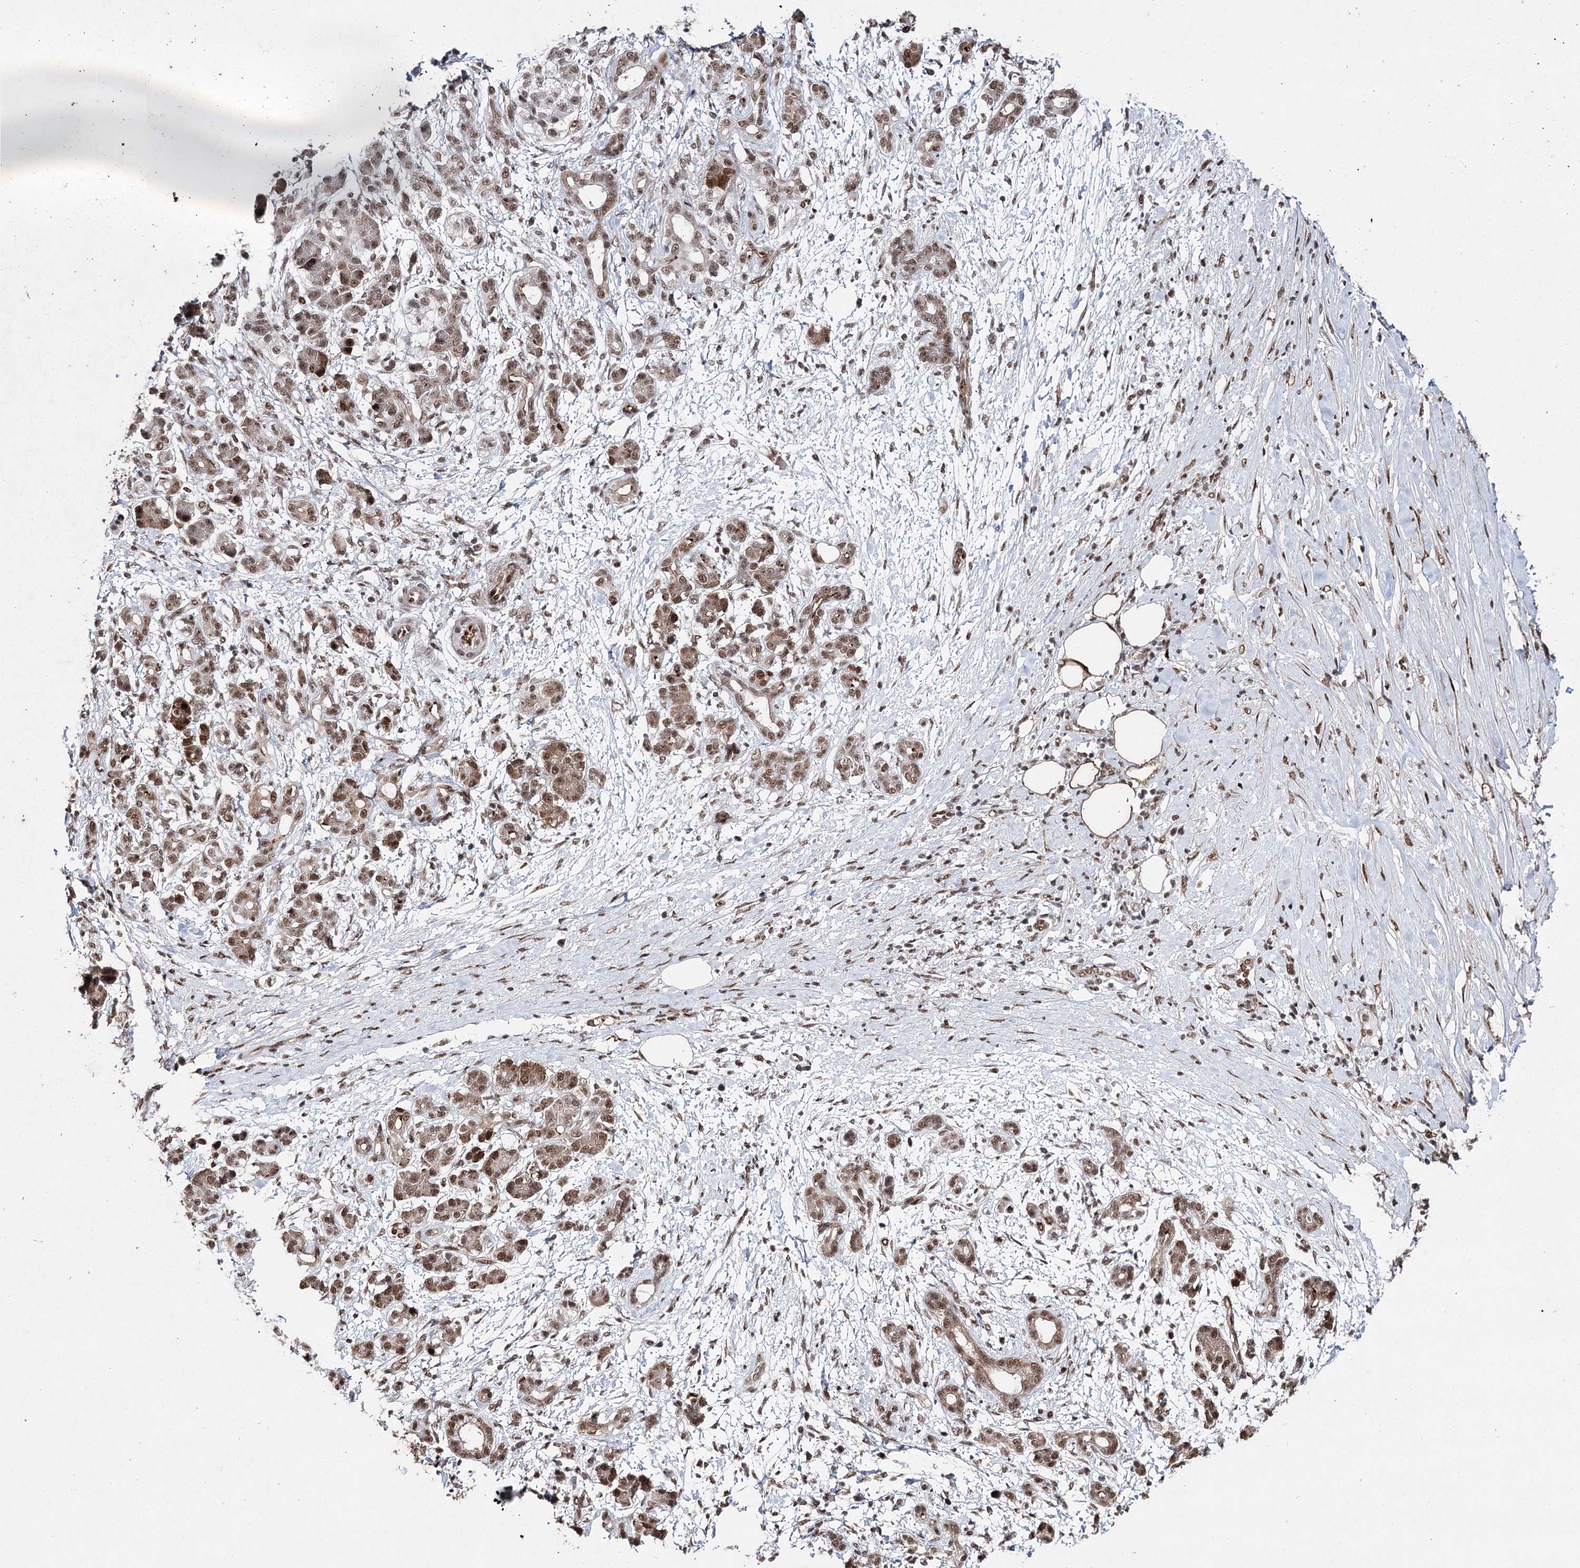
{"staining": {"intensity": "moderate", "quantity": ">75%", "location": "nuclear"}, "tissue": "pancreatic cancer", "cell_type": "Tumor cells", "image_type": "cancer", "snomed": [{"axis": "morphology", "description": "Adenocarcinoma, NOS"}, {"axis": "topography", "description": "Pancreas"}], "caption": "Pancreatic adenocarcinoma tissue shows moderate nuclear staining in about >75% of tumor cells (DAB IHC, brown staining for protein, blue staining for nuclei).", "gene": "PDCD4", "patient": {"sex": "female", "age": 55}}